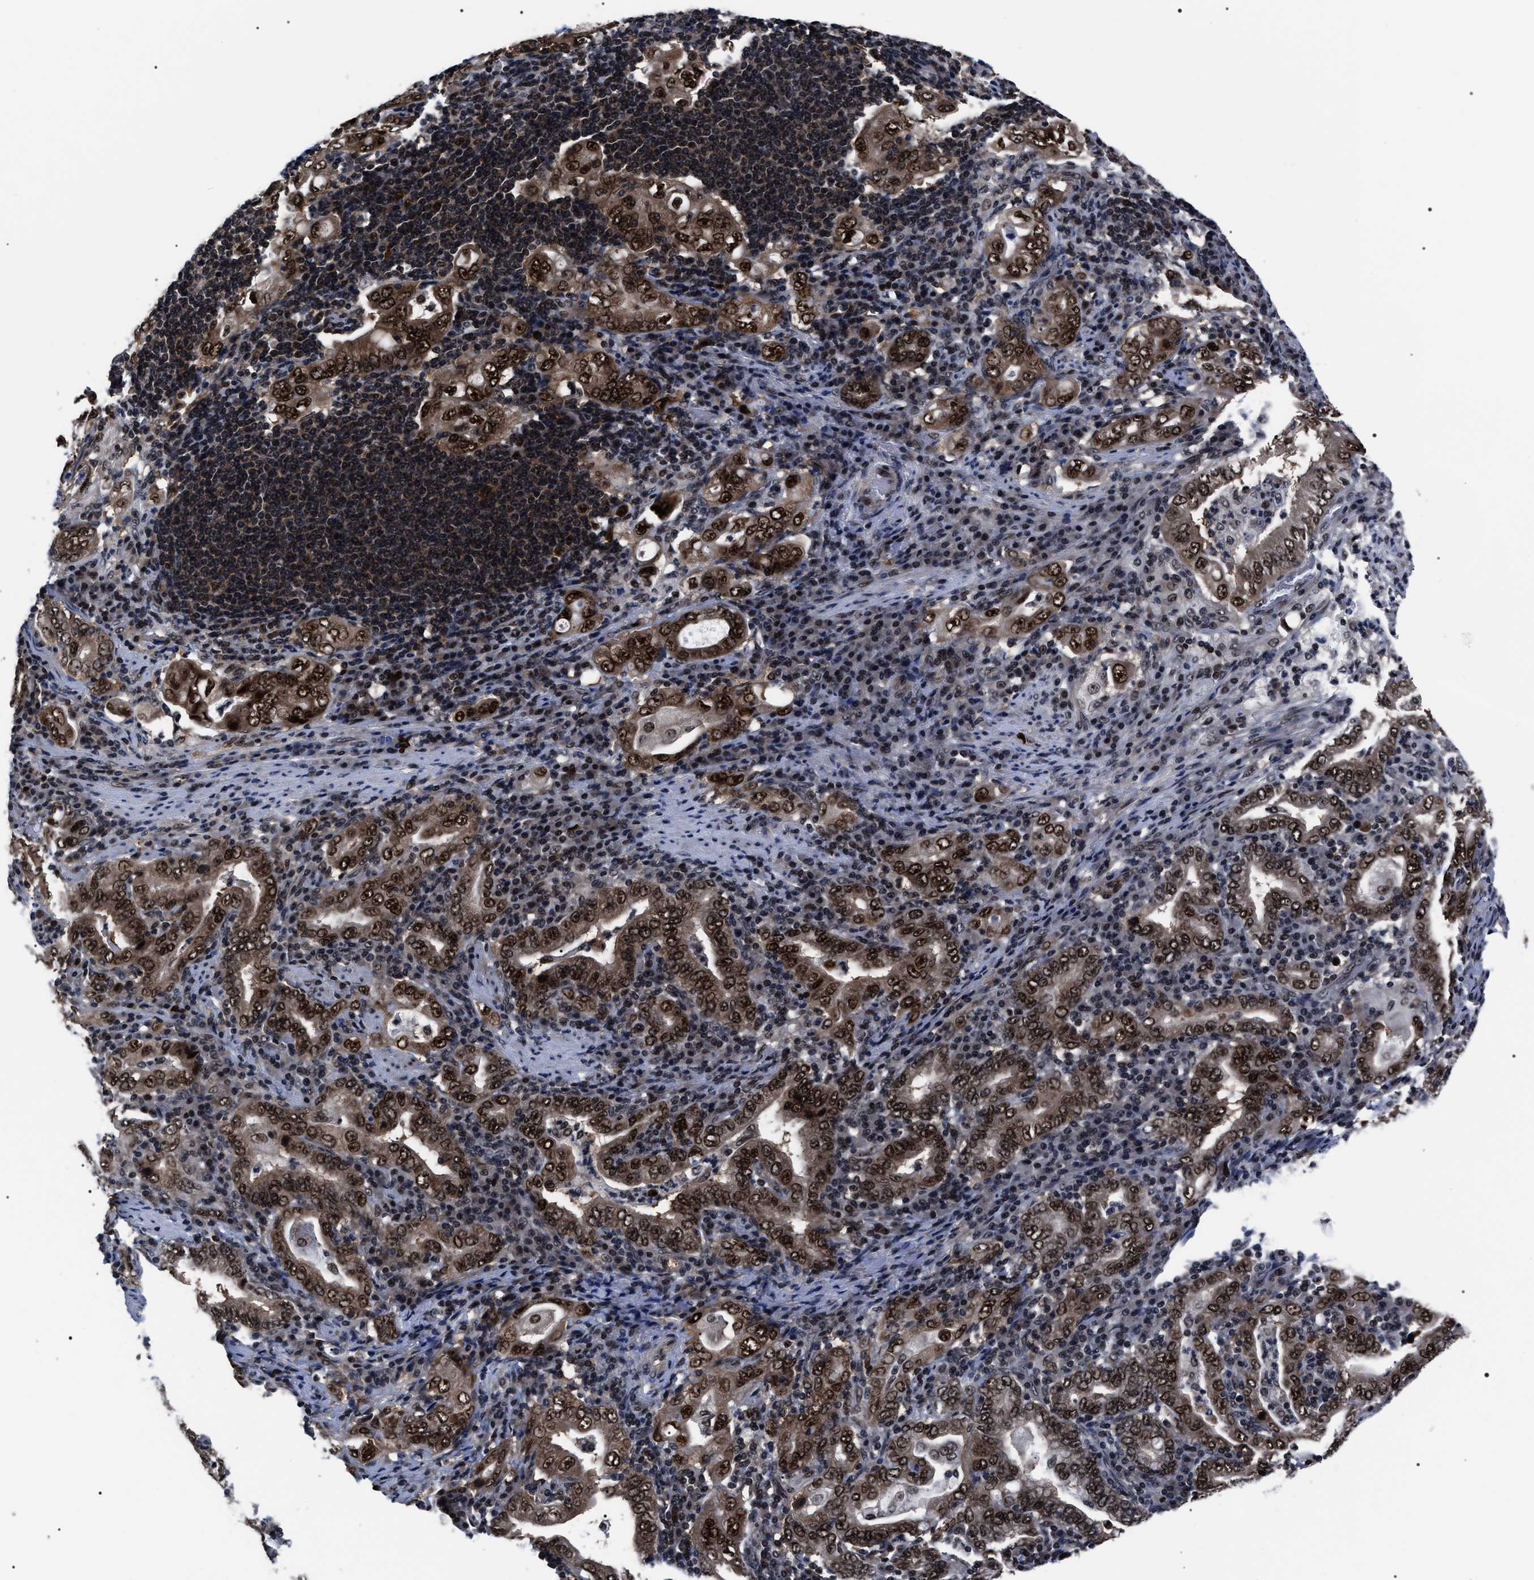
{"staining": {"intensity": "strong", "quantity": ">75%", "location": "cytoplasmic/membranous,nuclear"}, "tissue": "stomach cancer", "cell_type": "Tumor cells", "image_type": "cancer", "snomed": [{"axis": "morphology", "description": "Normal tissue, NOS"}, {"axis": "morphology", "description": "Adenocarcinoma, NOS"}, {"axis": "topography", "description": "Esophagus"}, {"axis": "topography", "description": "Stomach, upper"}, {"axis": "topography", "description": "Peripheral nerve tissue"}], "caption": "Immunohistochemical staining of human stomach adenocarcinoma shows strong cytoplasmic/membranous and nuclear protein expression in about >75% of tumor cells.", "gene": "CSNK2A1", "patient": {"sex": "male", "age": 62}}